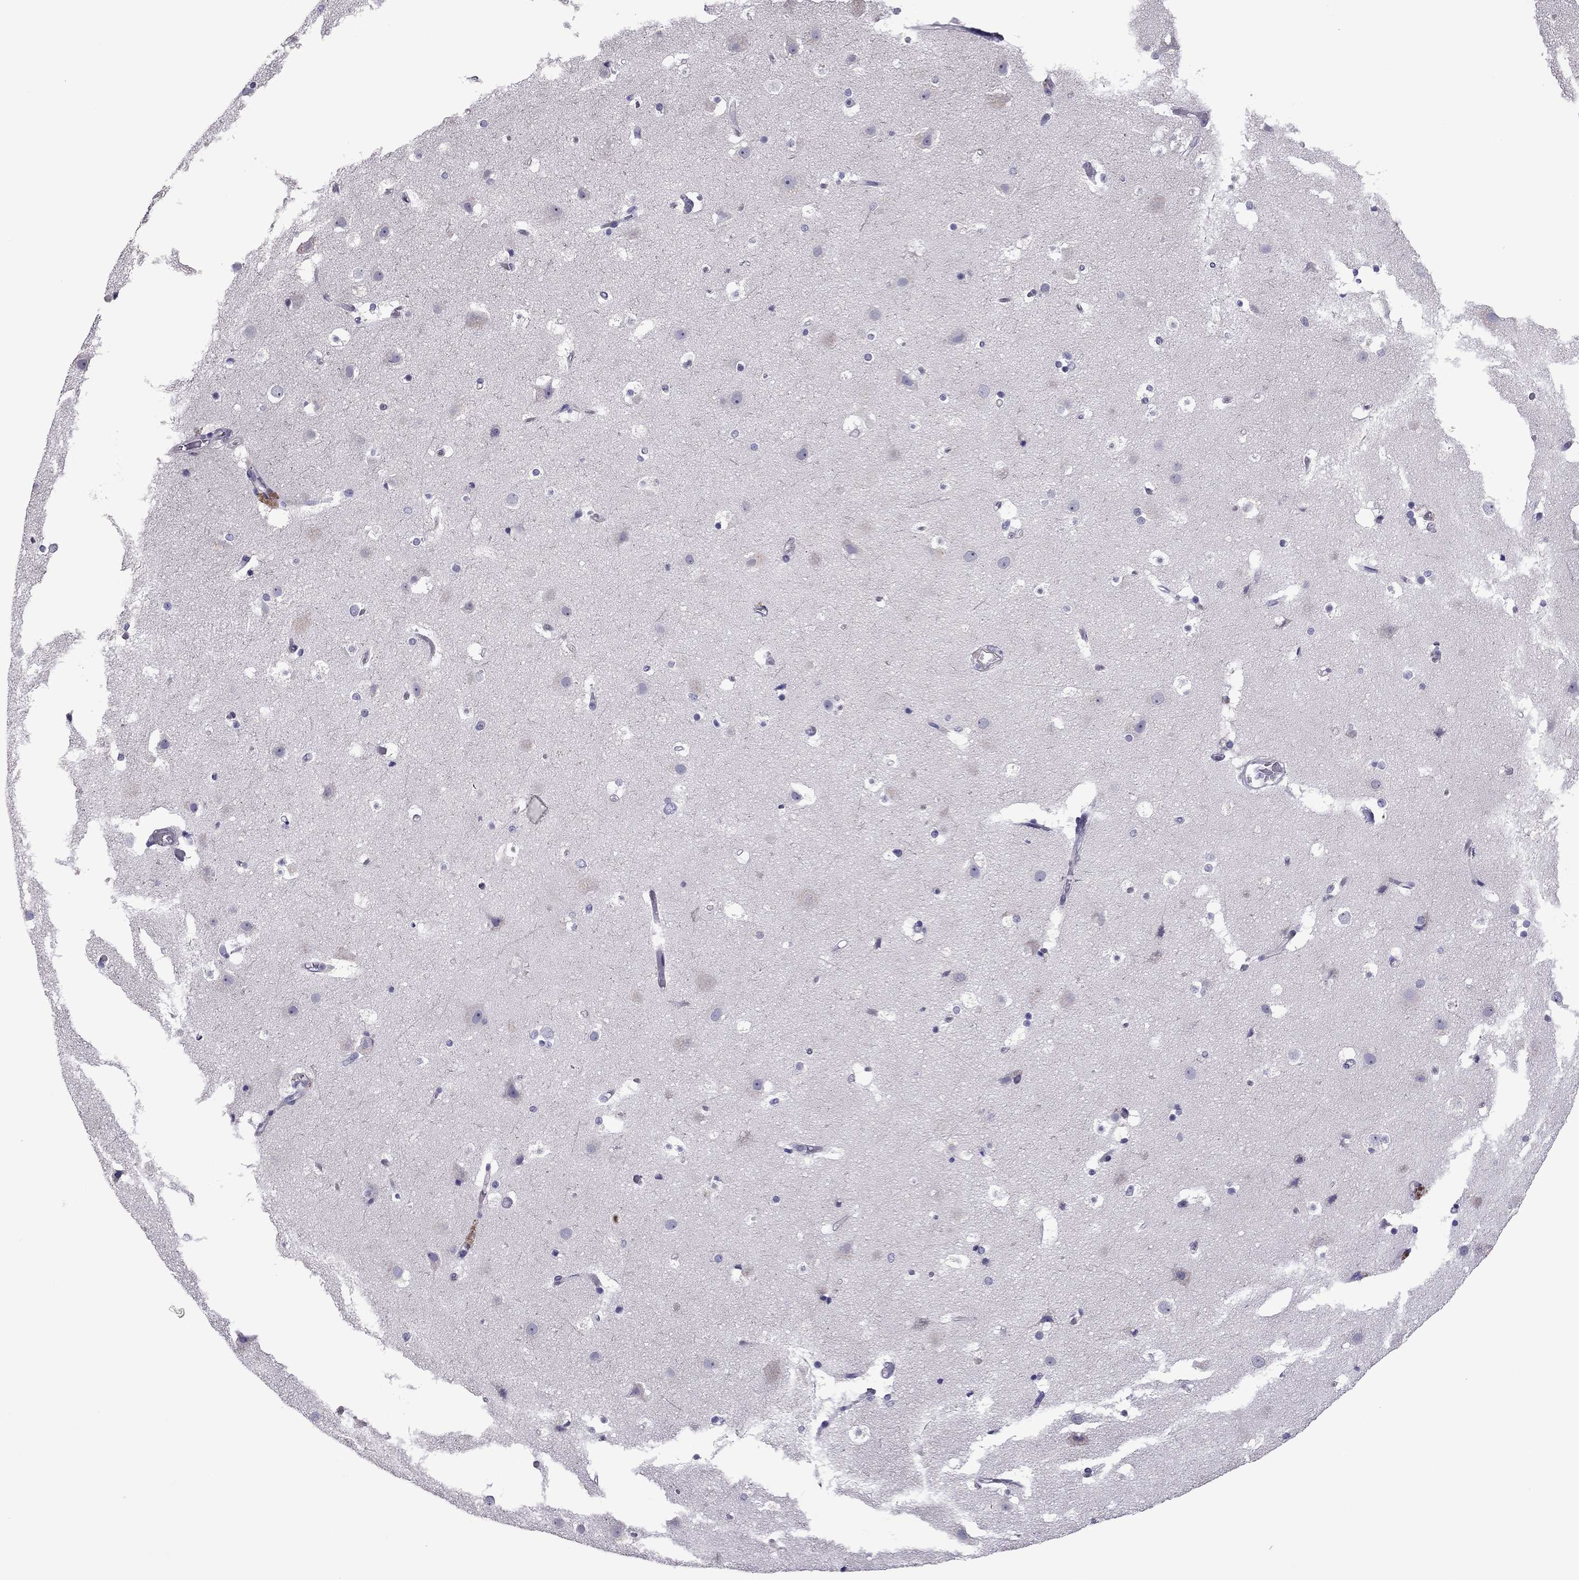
{"staining": {"intensity": "negative", "quantity": "none", "location": "none"}, "tissue": "cerebral cortex", "cell_type": "Endothelial cells", "image_type": "normal", "snomed": [{"axis": "morphology", "description": "Normal tissue, NOS"}, {"axis": "topography", "description": "Cerebral cortex"}], "caption": "Immunohistochemical staining of unremarkable cerebral cortex demonstrates no significant expression in endothelial cells. (Brightfield microscopy of DAB immunohistochemistry (IHC) at high magnification).", "gene": "SLC16A8", "patient": {"sex": "female", "age": 52}}